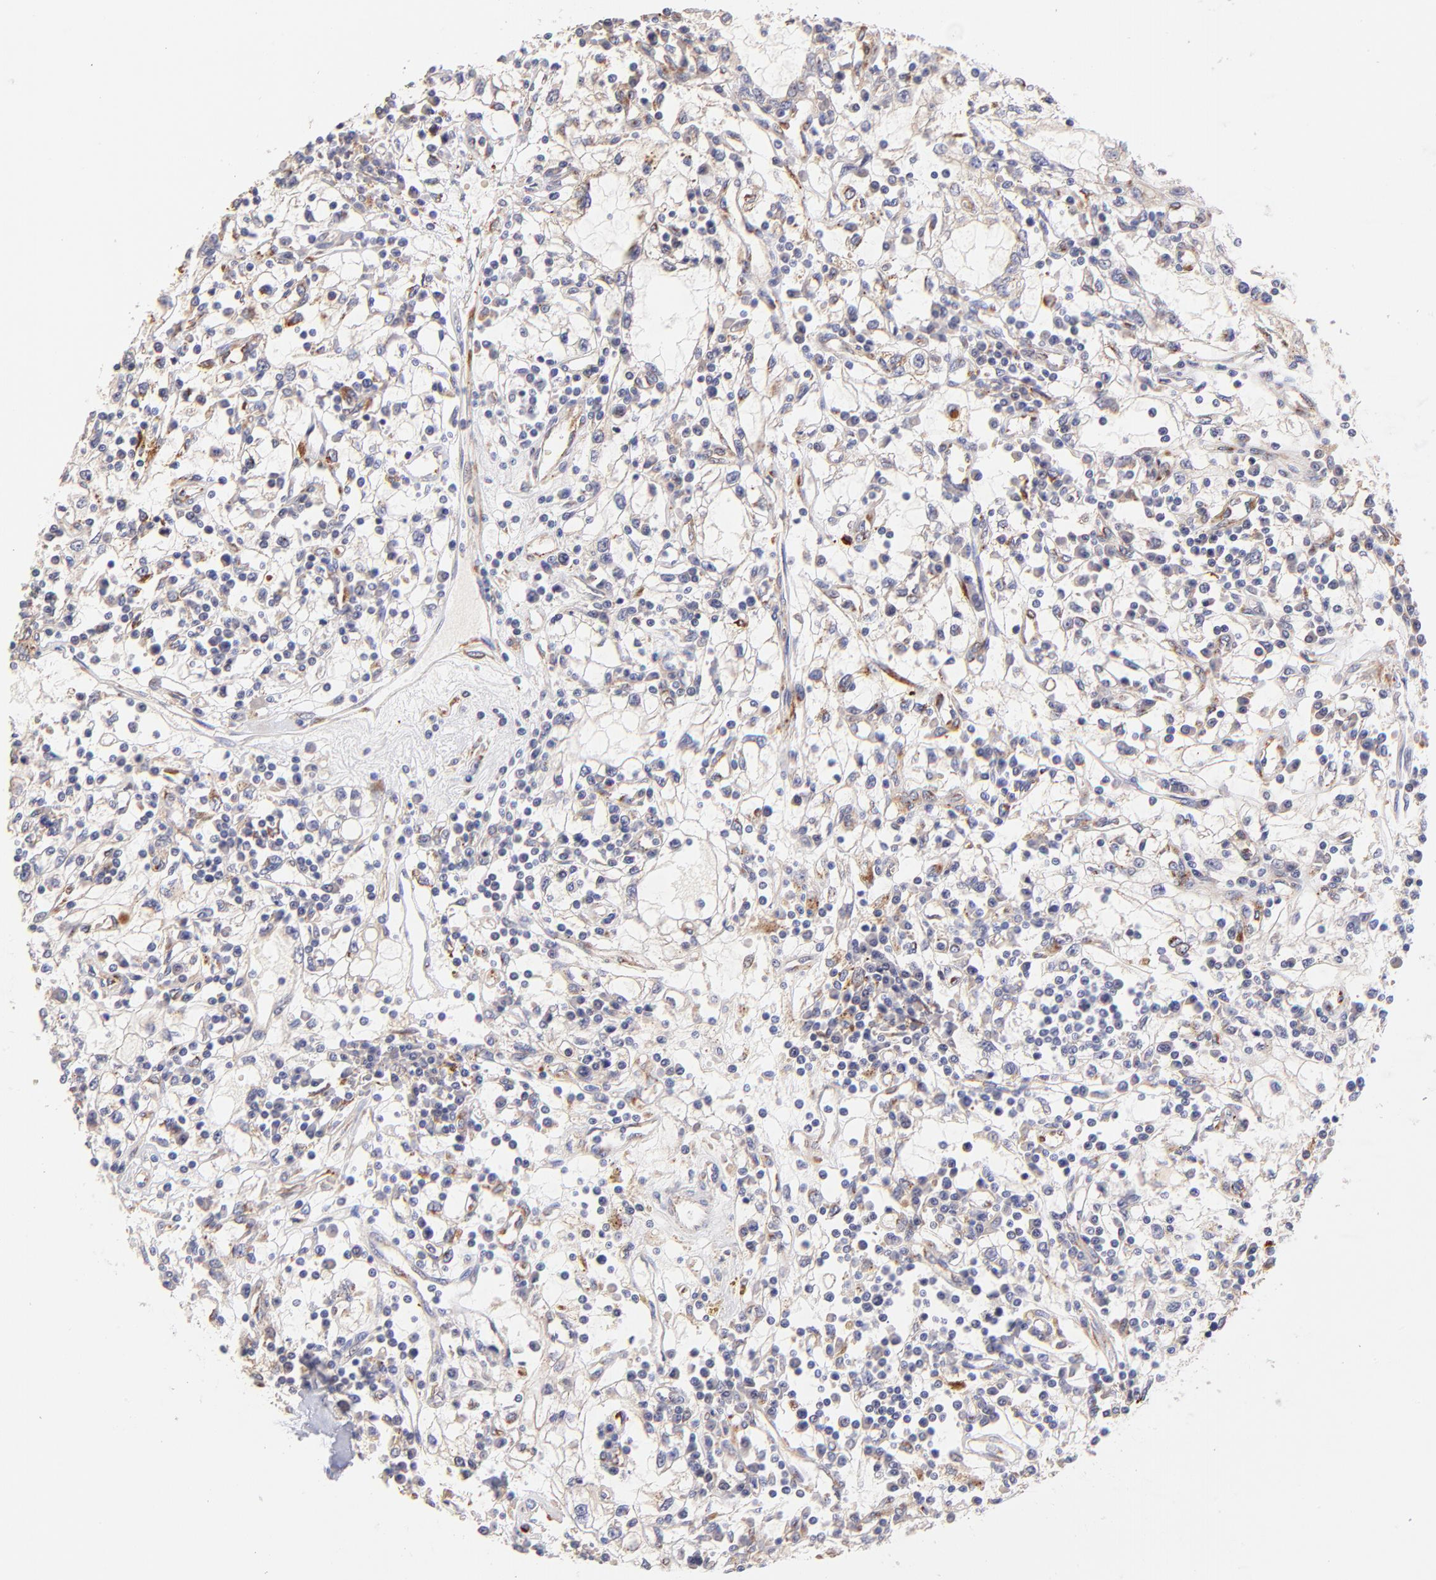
{"staining": {"intensity": "negative", "quantity": "none", "location": "none"}, "tissue": "renal cancer", "cell_type": "Tumor cells", "image_type": "cancer", "snomed": [{"axis": "morphology", "description": "Adenocarcinoma, NOS"}, {"axis": "topography", "description": "Kidney"}], "caption": "IHC image of renal cancer (adenocarcinoma) stained for a protein (brown), which exhibits no expression in tumor cells.", "gene": "SPARC", "patient": {"sex": "male", "age": 82}}